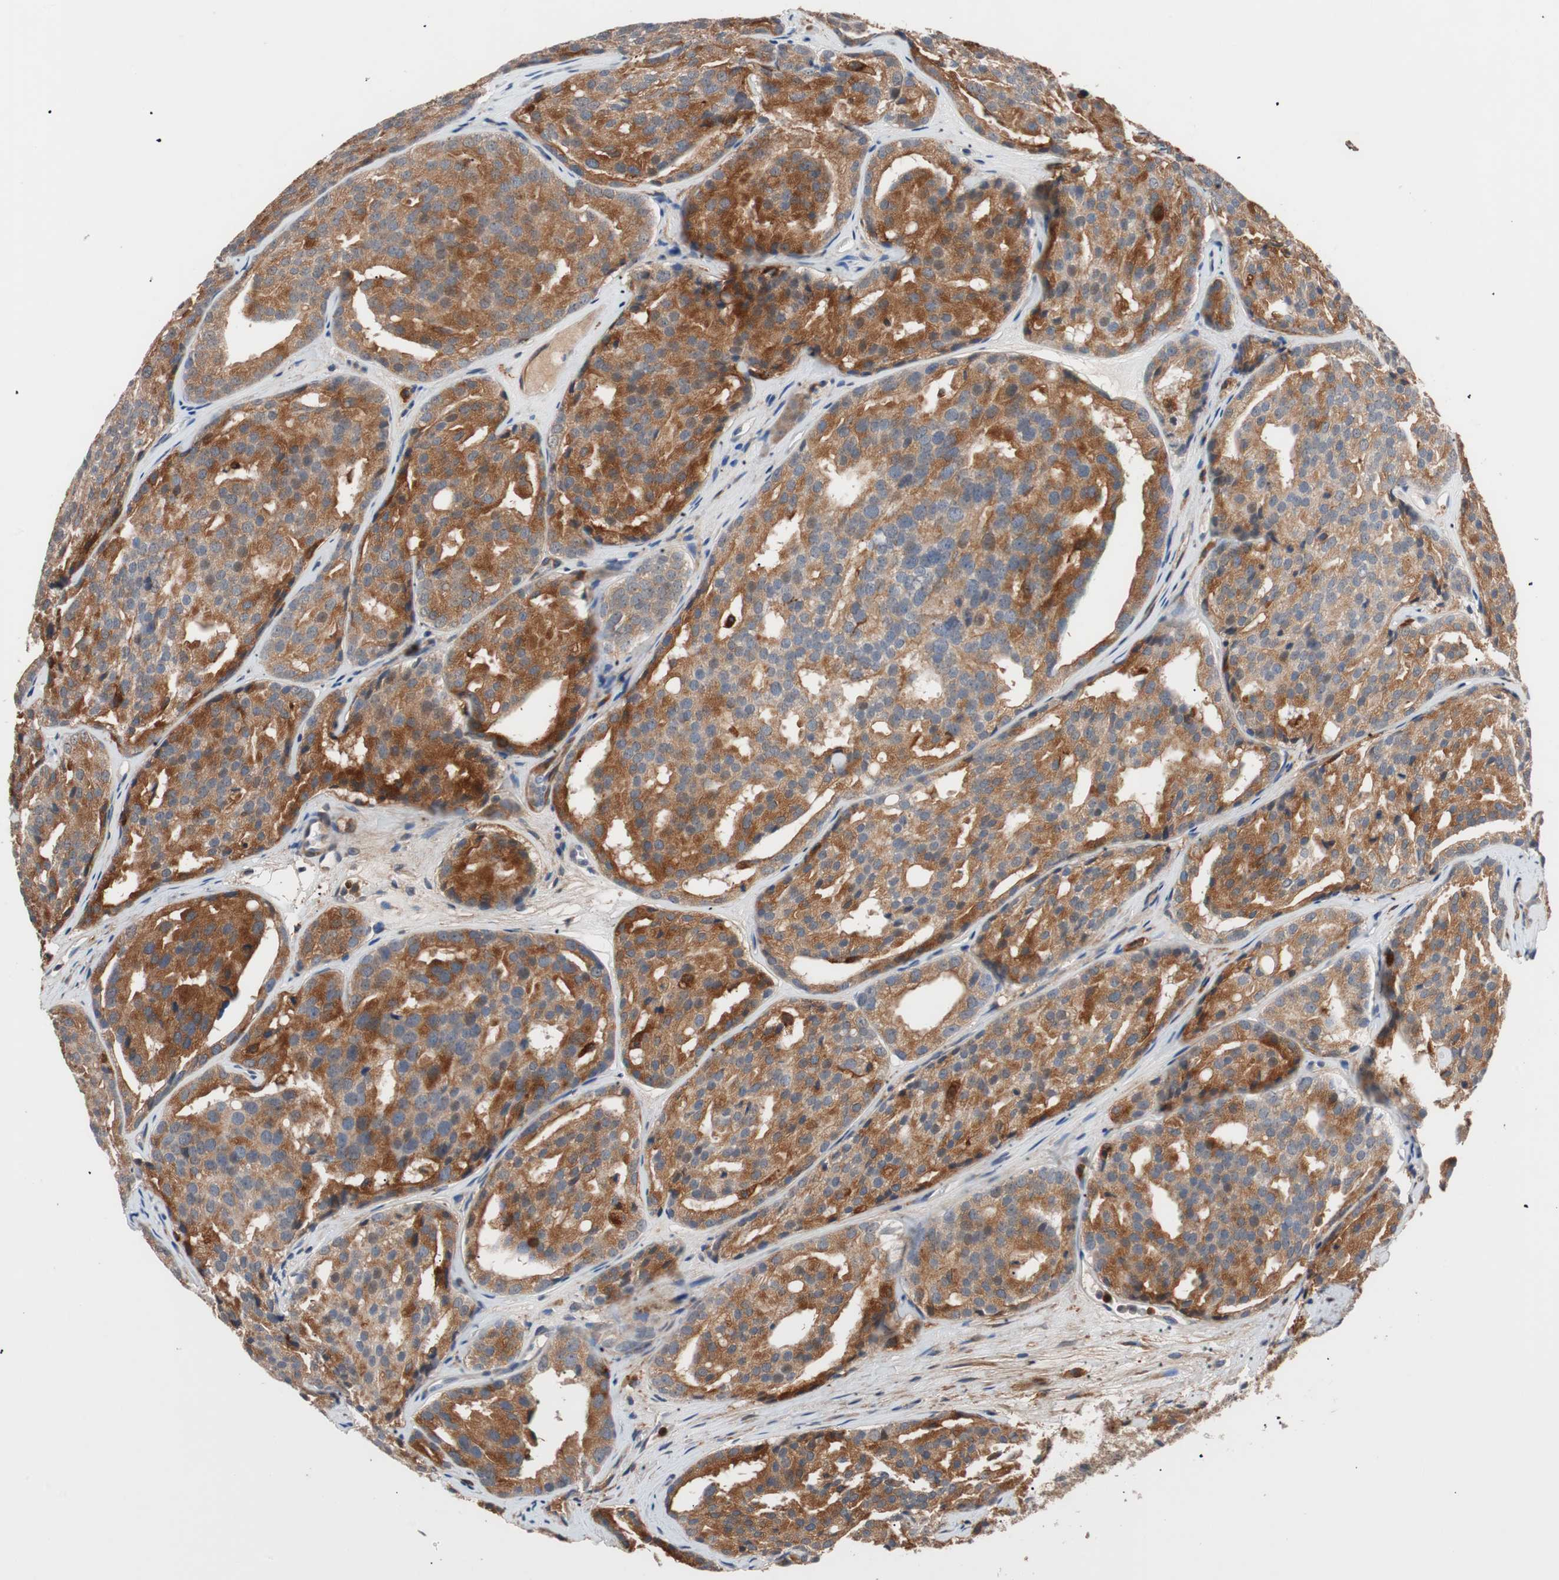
{"staining": {"intensity": "moderate", "quantity": ">75%", "location": "cytoplasmic/membranous"}, "tissue": "prostate cancer", "cell_type": "Tumor cells", "image_type": "cancer", "snomed": [{"axis": "morphology", "description": "Adenocarcinoma, High grade"}, {"axis": "topography", "description": "Prostate"}], "caption": "Prostate cancer (high-grade adenocarcinoma) stained with a brown dye shows moderate cytoplasmic/membranous positive expression in about >75% of tumor cells.", "gene": "LITAF", "patient": {"sex": "male", "age": 64}}